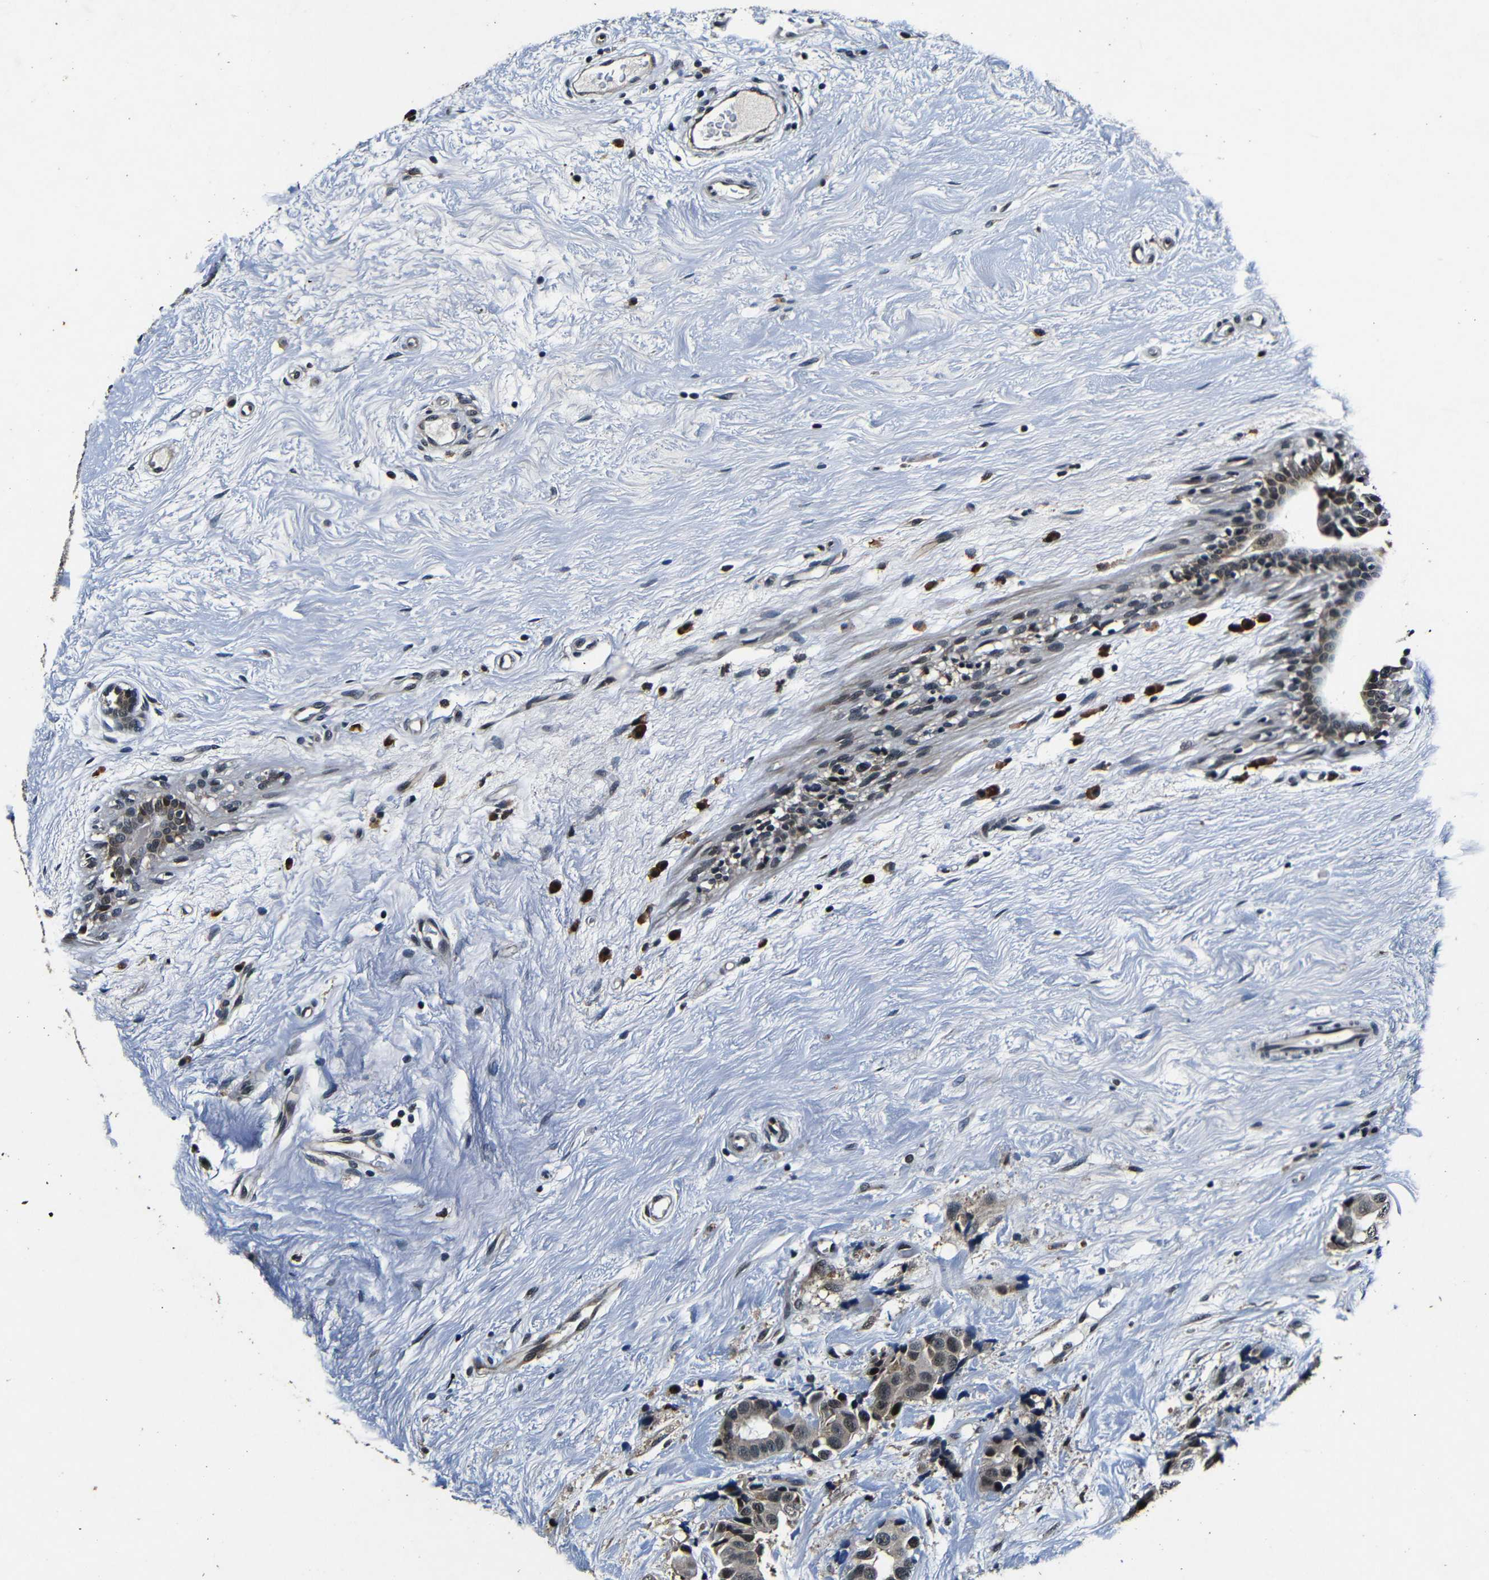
{"staining": {"intensity": "weak", "quantity": ">75%", "location": "nuclear"}, "tissue": "breast cancer", "cell_type": "Tumor cells", "image_type": "cancer", "snomed": [{"axis": "morphology", "description": "Normal tissue, NOS"}, {"axis": "morphology", "description": "Duct carcinoma"}, {"axis": "topography", "description": "Breast"}], "caption": "An immunohistochemistry (IHC) photomicrograph of tumor tissue is shown. Protein staining in brown shows weak nuclear positivity in breast infiltrating ductal carcinoma within tumor cells.", "gene": "FOXD4", "patient": {"sex": "female", "age": 39}}